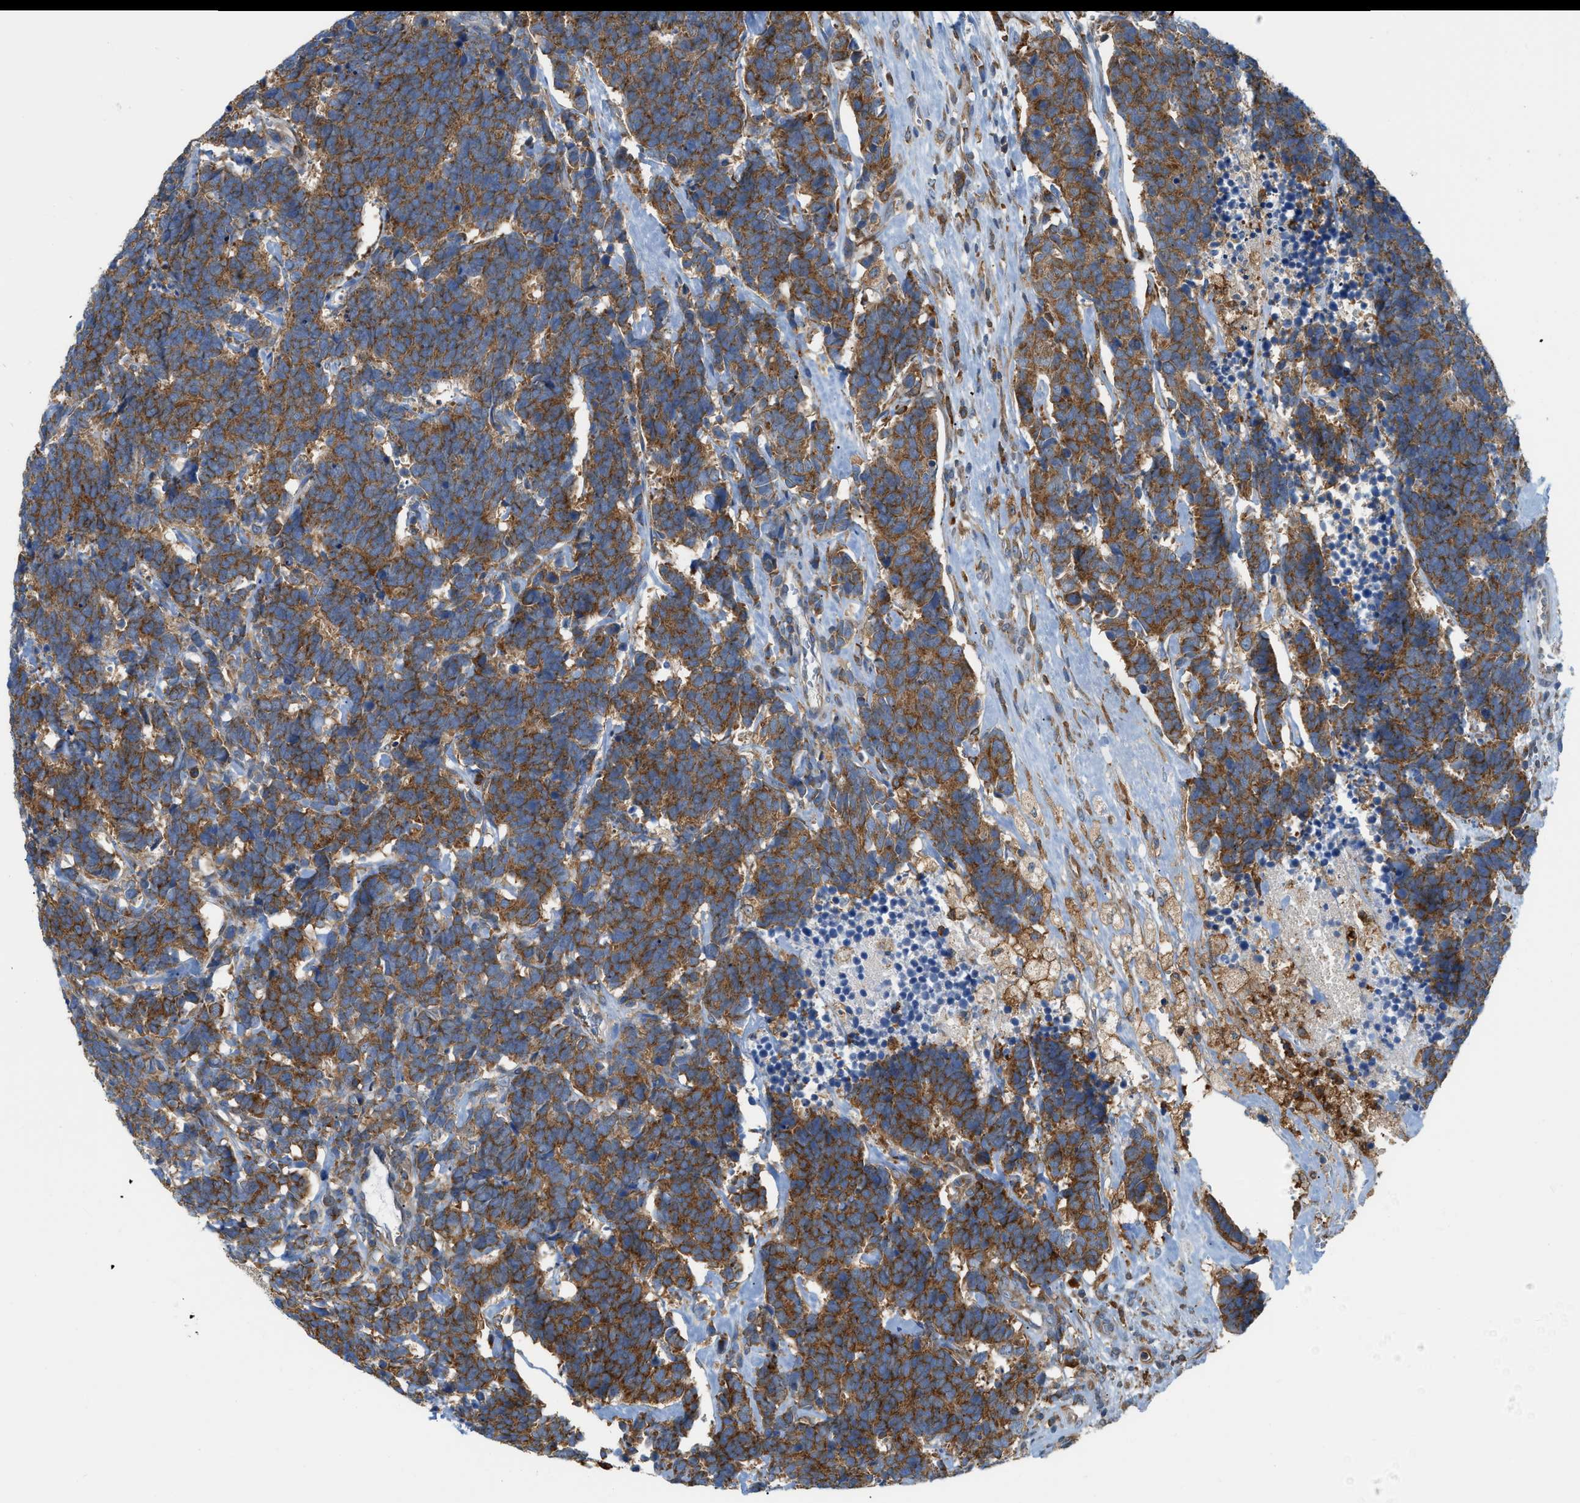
{"staining": {"intensity": "moderate", "quantity": ">75%", "location": "cytoplasmic/membranous"}, "tissue": "carcinoid", "cell_type": "Tumor cells", "image_type": "cancer", "snomed": [{"axis": "morphology", "description": "Carcinoma, NOS"}, {"axis": "morphology", "description": "Carcinoid, malignant, NOS"}, {"axis": "topography", "description": "Urinary bladder"}], "caption": "Immunohistochemical staining of carcinoma exhibits moderate cytoplasmic/membranous protein positivity in approximately >75% of tumor cells. (DAB IHC, brown staining for protein, blue staining for nuclei).", "gene": "GPAT4", "patient": {"sex": "male", "age": 57}}